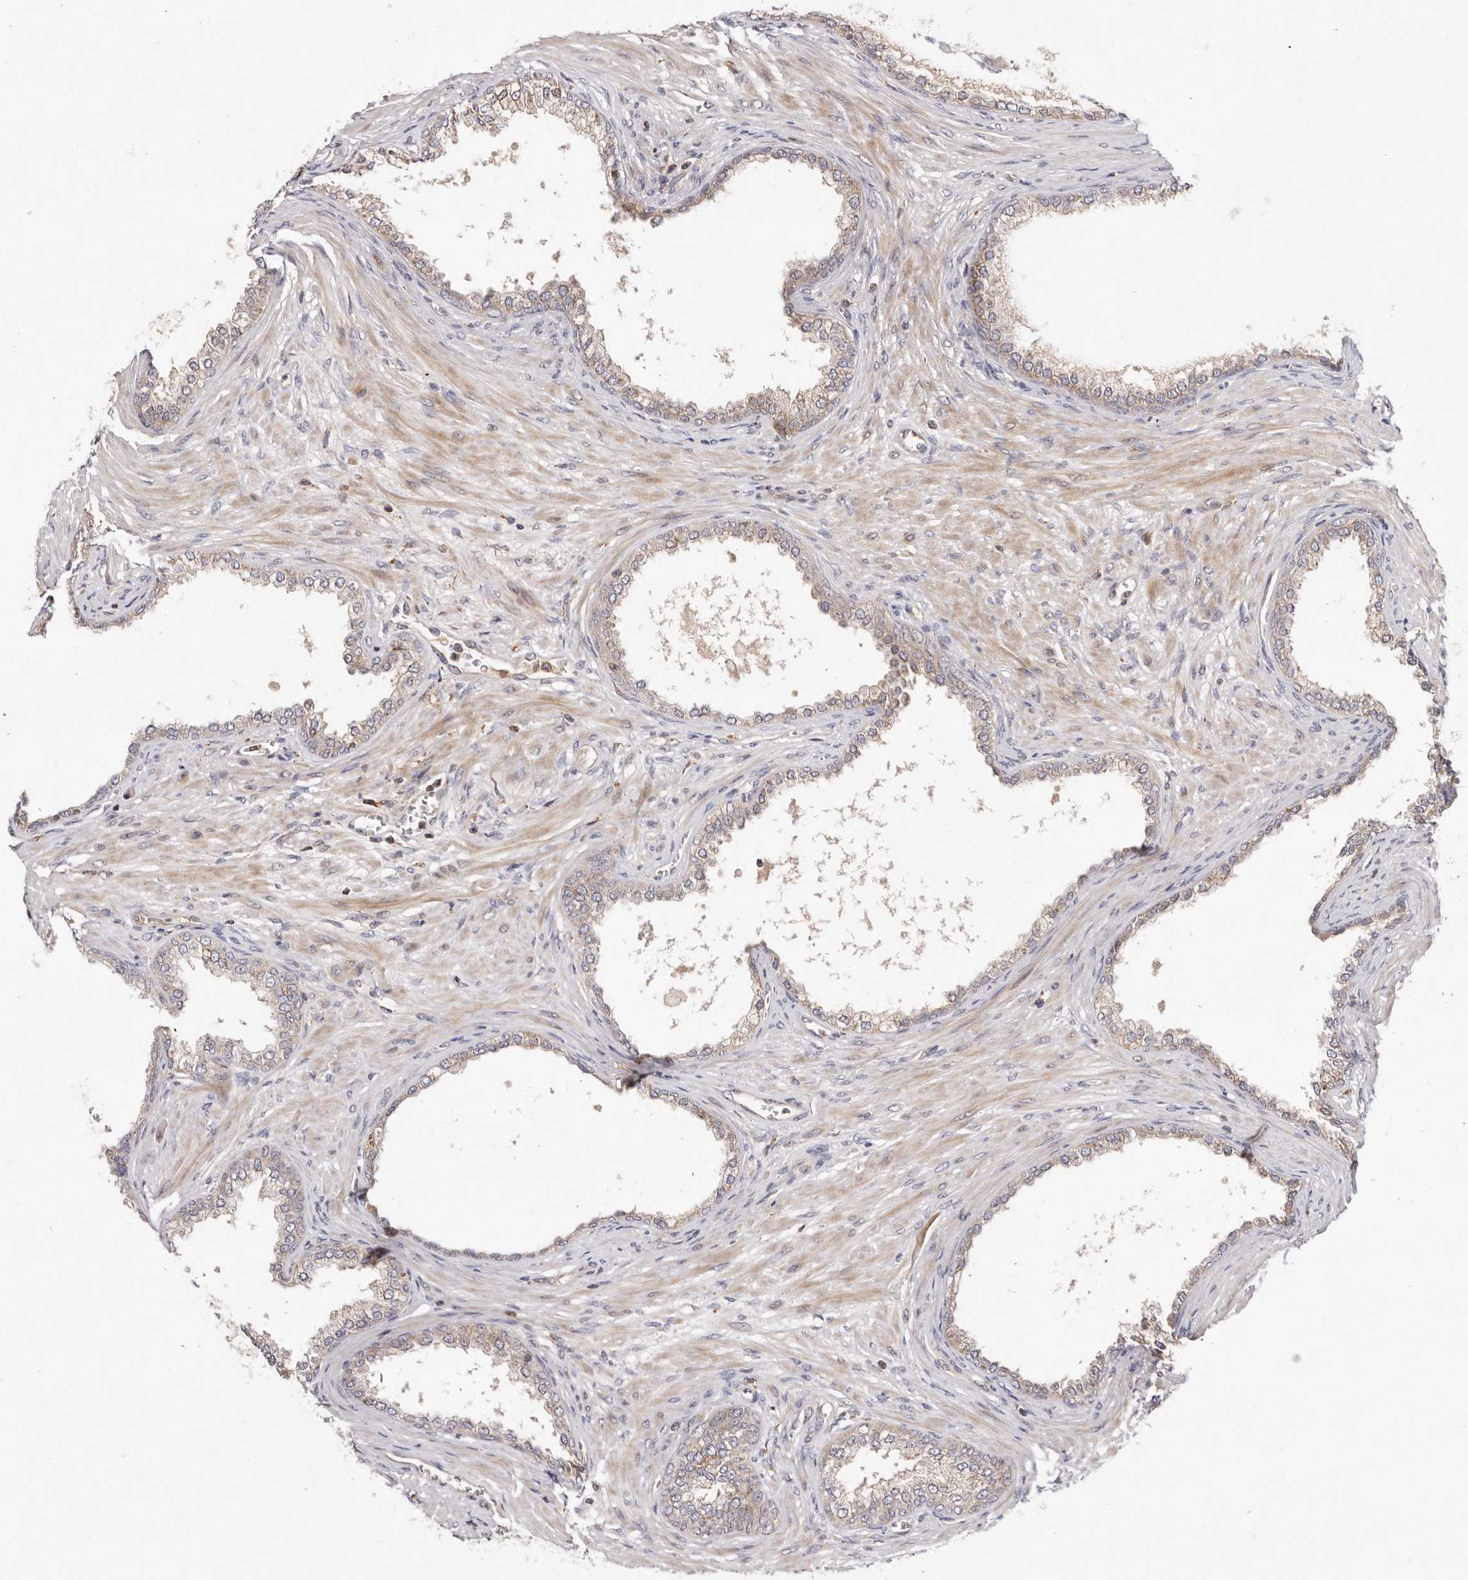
{"staining": {"intensity": "weak", "quantity": "25%-75%", "location": "cytoplasmic/membranous"}, "tissue": "prostate cancer", "cell_type": "Tumor cells", "image_type": "cancer", "snomed": [{"axis": "morphology", "description": "Normal tissue, NOS"}, {"axis": "morphology", "description": "Adenocarcinoma, Low grade"}, {"axis": "topography", "description": "Prostate"}, {"axis": "topography", "description": "Peripheral nerve tissue"}], "caption": "IHC photomicrograph of human prostate cancer (low-grade adenocarcinoma) stained for a protein (brown), which reveals low levels of weak cytoplasmic/membranous staining in about 25%-75% of tumor cells.", "gene": "RNF213", "patient": {"sex": "male", "age": 71}}